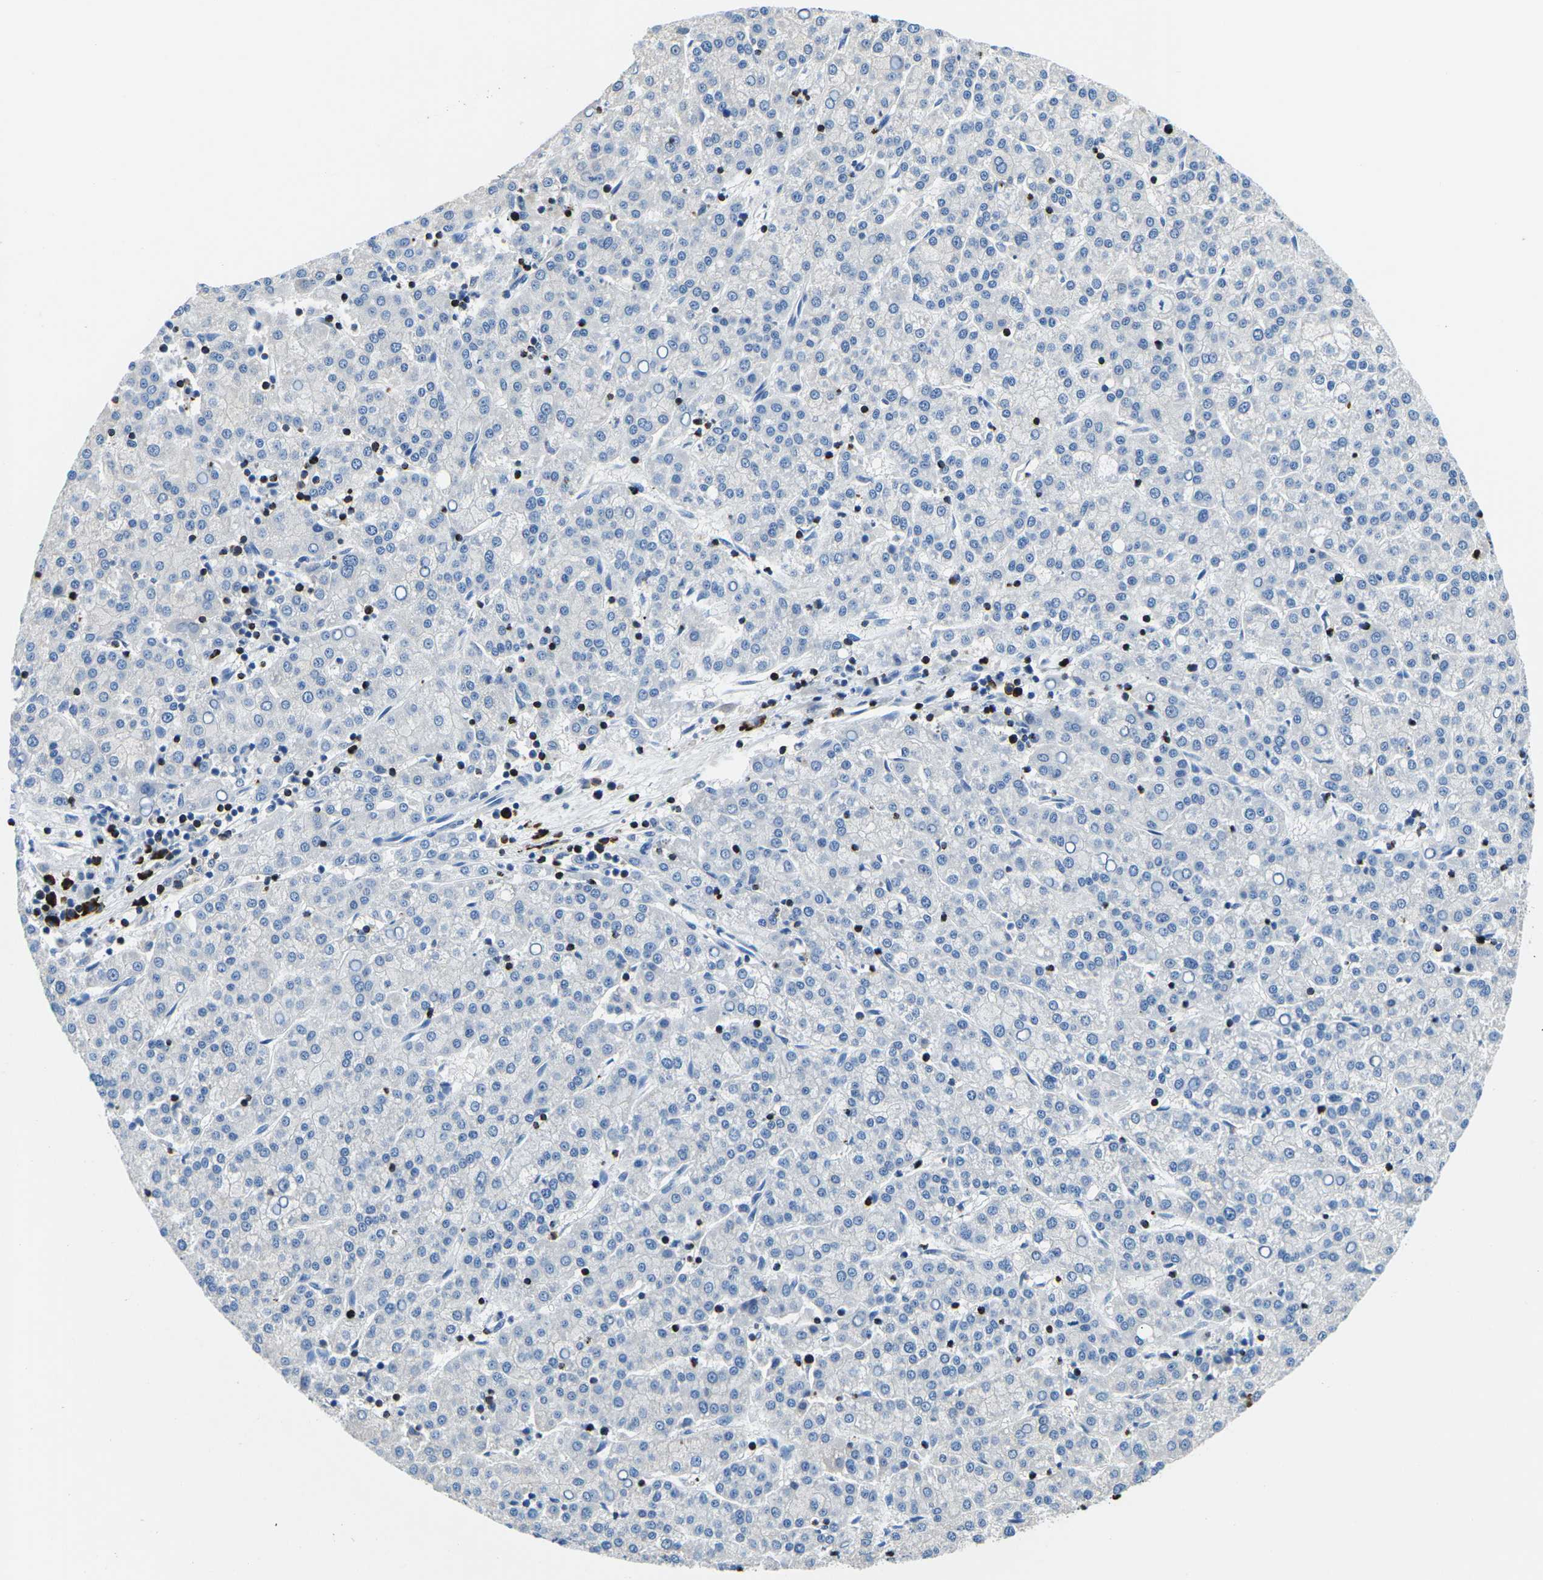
{"staining": {"intensity": "negative", "quantity": "none", "location": "none"}, "tissue": "liver cancer", "cell_type": "Tumor cells", "image_type": "cancer", "snomed": [{"axis": "morphology", "description": "Carcinoma, Hepatocellular, NOS"}, {"axis": "topography", "description": "Liver"}], "caption": "Immunohistochemistry (IHC) image of human liver cancer stained for a protein (brown), which reveals no expression in tumor cells. Brightfield microscopy of IHC stained with DAB (brown) and hematoxylin (blue), captured at high magnification.", "gene": "MC4R", "patient": {"sex": "female", "age": 58}}